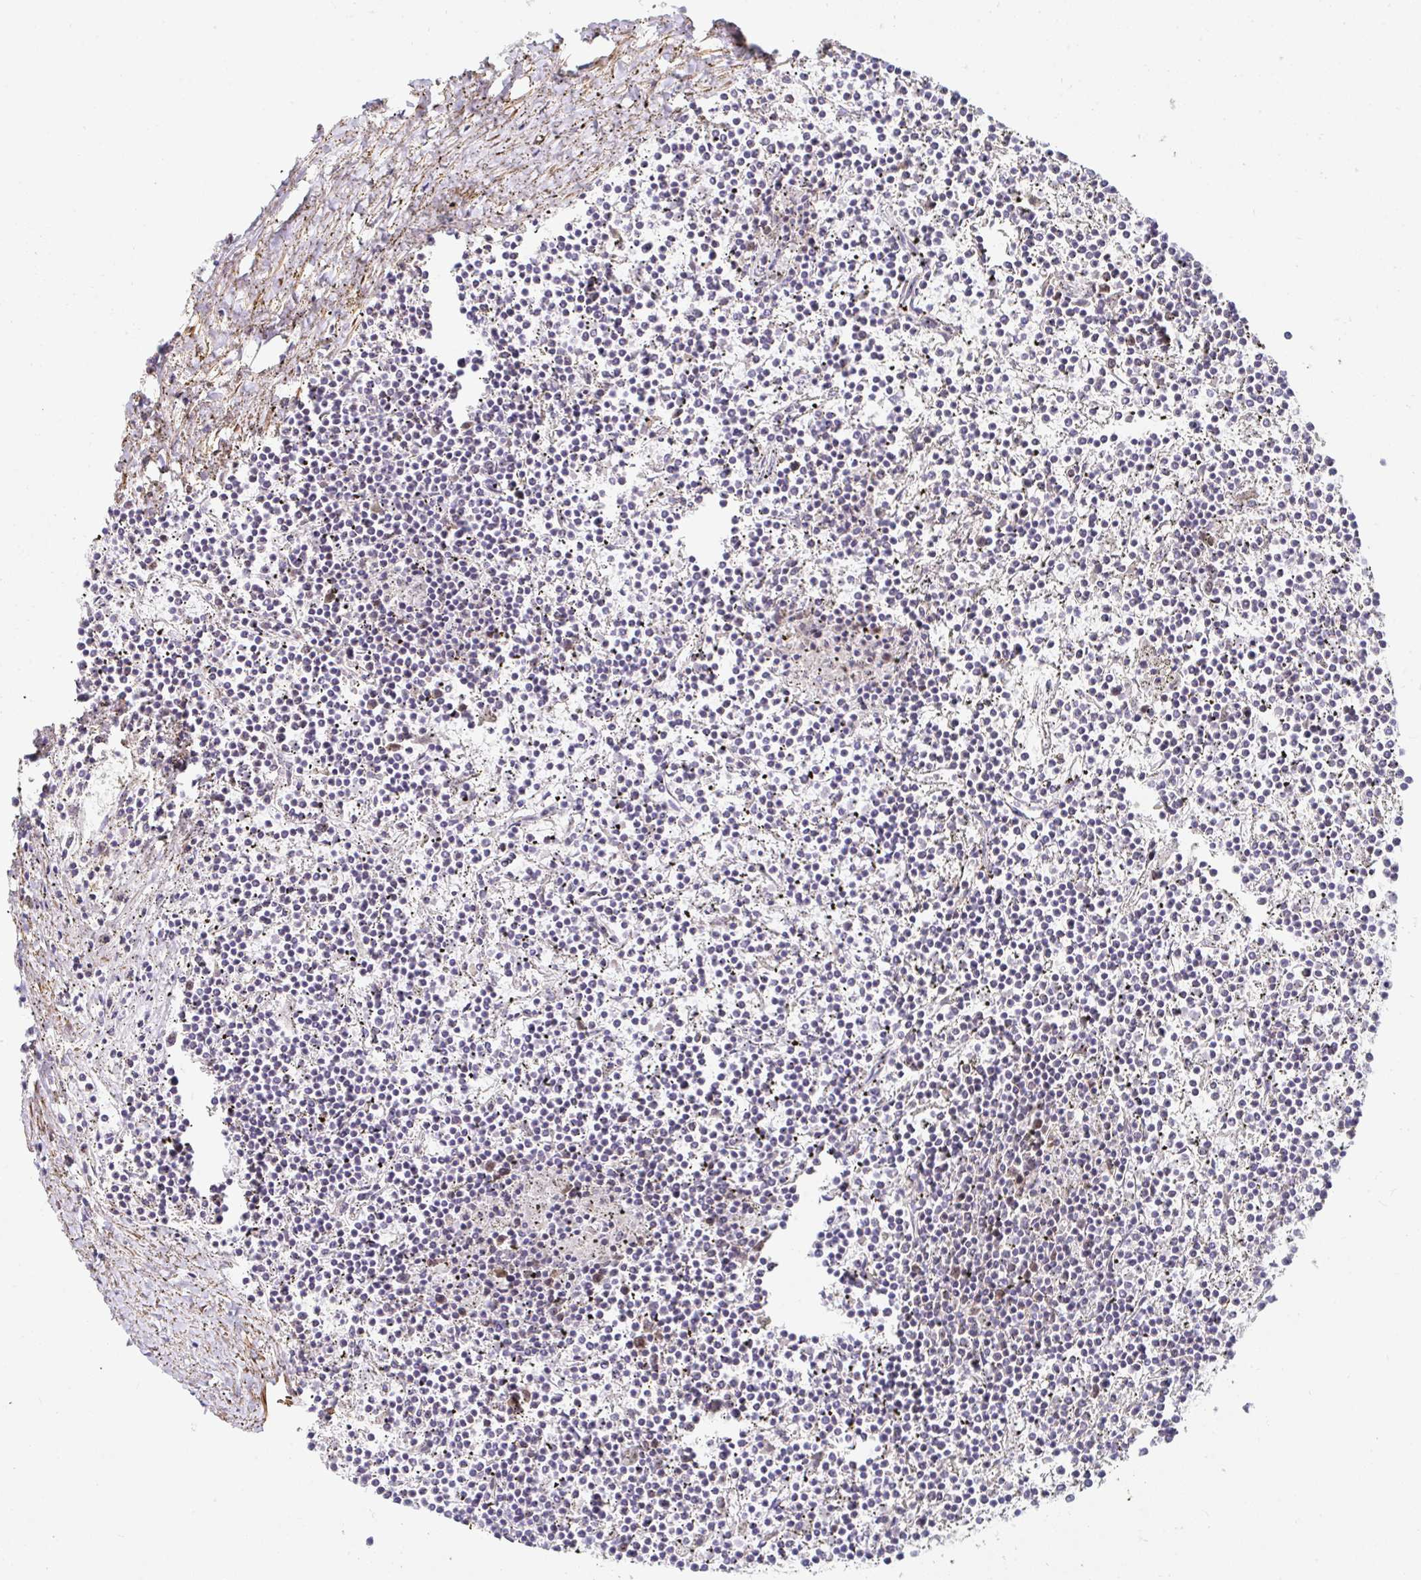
{"staining": {"intensity": "negative", "quantity": "none", "location": "none"}, "tissue": "lymphoma", "cell_type": "Tumor cells", "image_type": "cancer", "snomed": [{"axis": "morphology", "description": "Malignant lymphoma, non-Hodgkin's type, Low grade"}, {"axis": "topography", "description": "Spleen"}], "caption": "Immunohistochemistry of human malignant lymphoma, non-Hodgkin's type (low-grade) shows no staining in tumor cells.", "gene": "GINS2", "patient": {"sex": "female", "age": 19}}